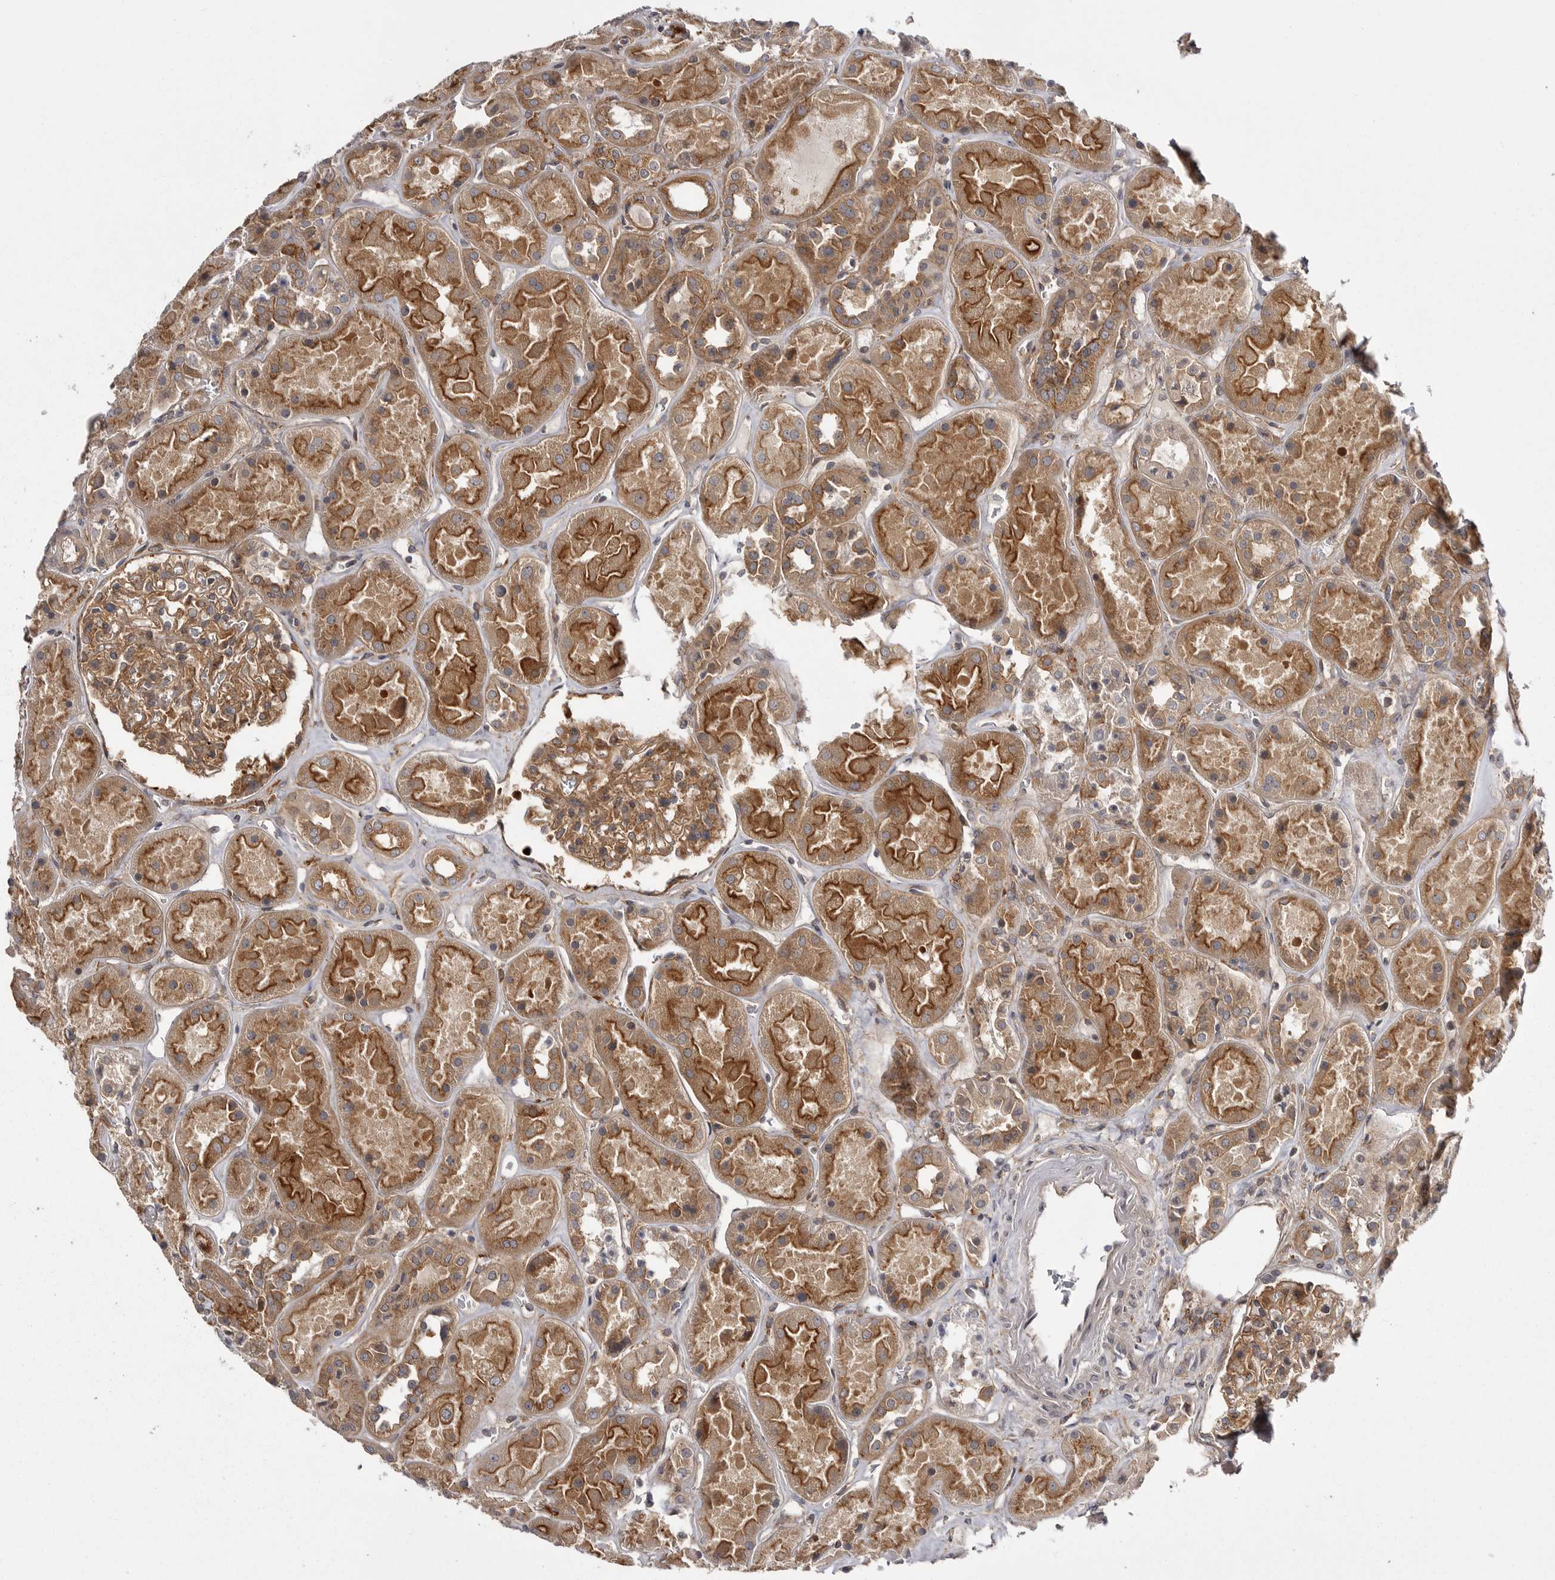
{"staining": {"intensity": "moderate", "quantity": ">75%", "location": "cytoplasmic/membranous"}, "tissue": "kidney", "cell_type": "Cells in glomeruli", "image_type": "normal", "snomed": [{"axis": "morphology", "description": "Normal tissue, NOS"}, {"axis": "topography", "description": "Kidney"}], "caption": "Protein analysis of unremarkable kidney shows moderate cytoplasmic/membranous staining in about >75% of cells in glomeruli. (DAB (3,3'-diaminobenzidine) IHC, brown staining for protein, blue staining for nuclei).", "gene": "OSBPL9", "patient": {"sex": "male", "age": 70}}